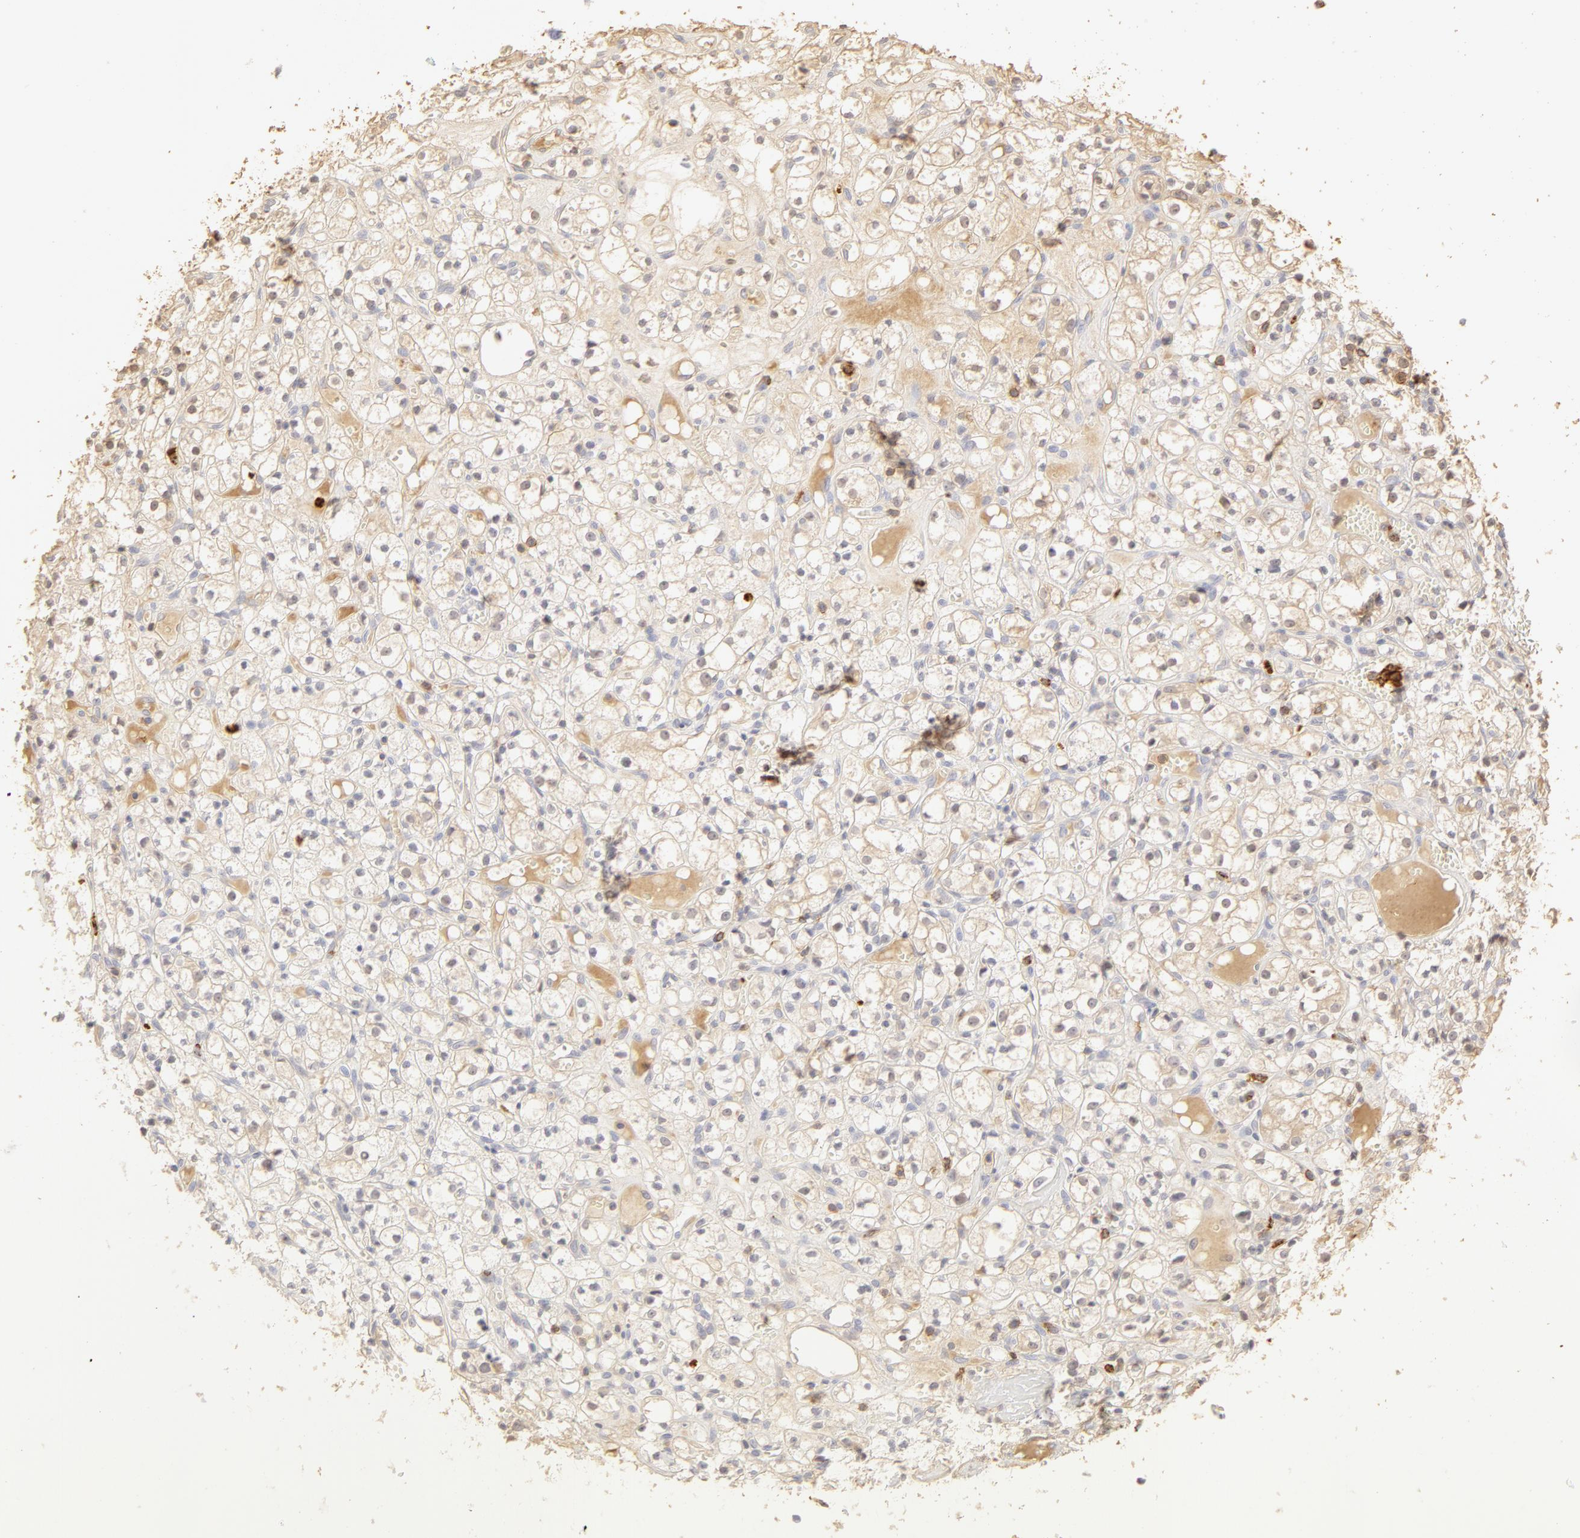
{"staining": {"intensity": "negative", "quantity": "none", "location": "none"}, "tissue": "renal cancer", "cell_type": "Tumor cells", "image_type": "cancer", "snomed": [{"axis": "morphology", "description": "Adenocarcinoma, NOS"}, {"axis": "topography", "description": "Kidney"}], "caption": "High magnification brightfield microscopy of renal cancer stained with DAB (brown) and counterstained with hematoxylin (blue): tumor cells show no significant expression.", "gene": "C1R", "patient": {"sex": "male", "age": 61}}